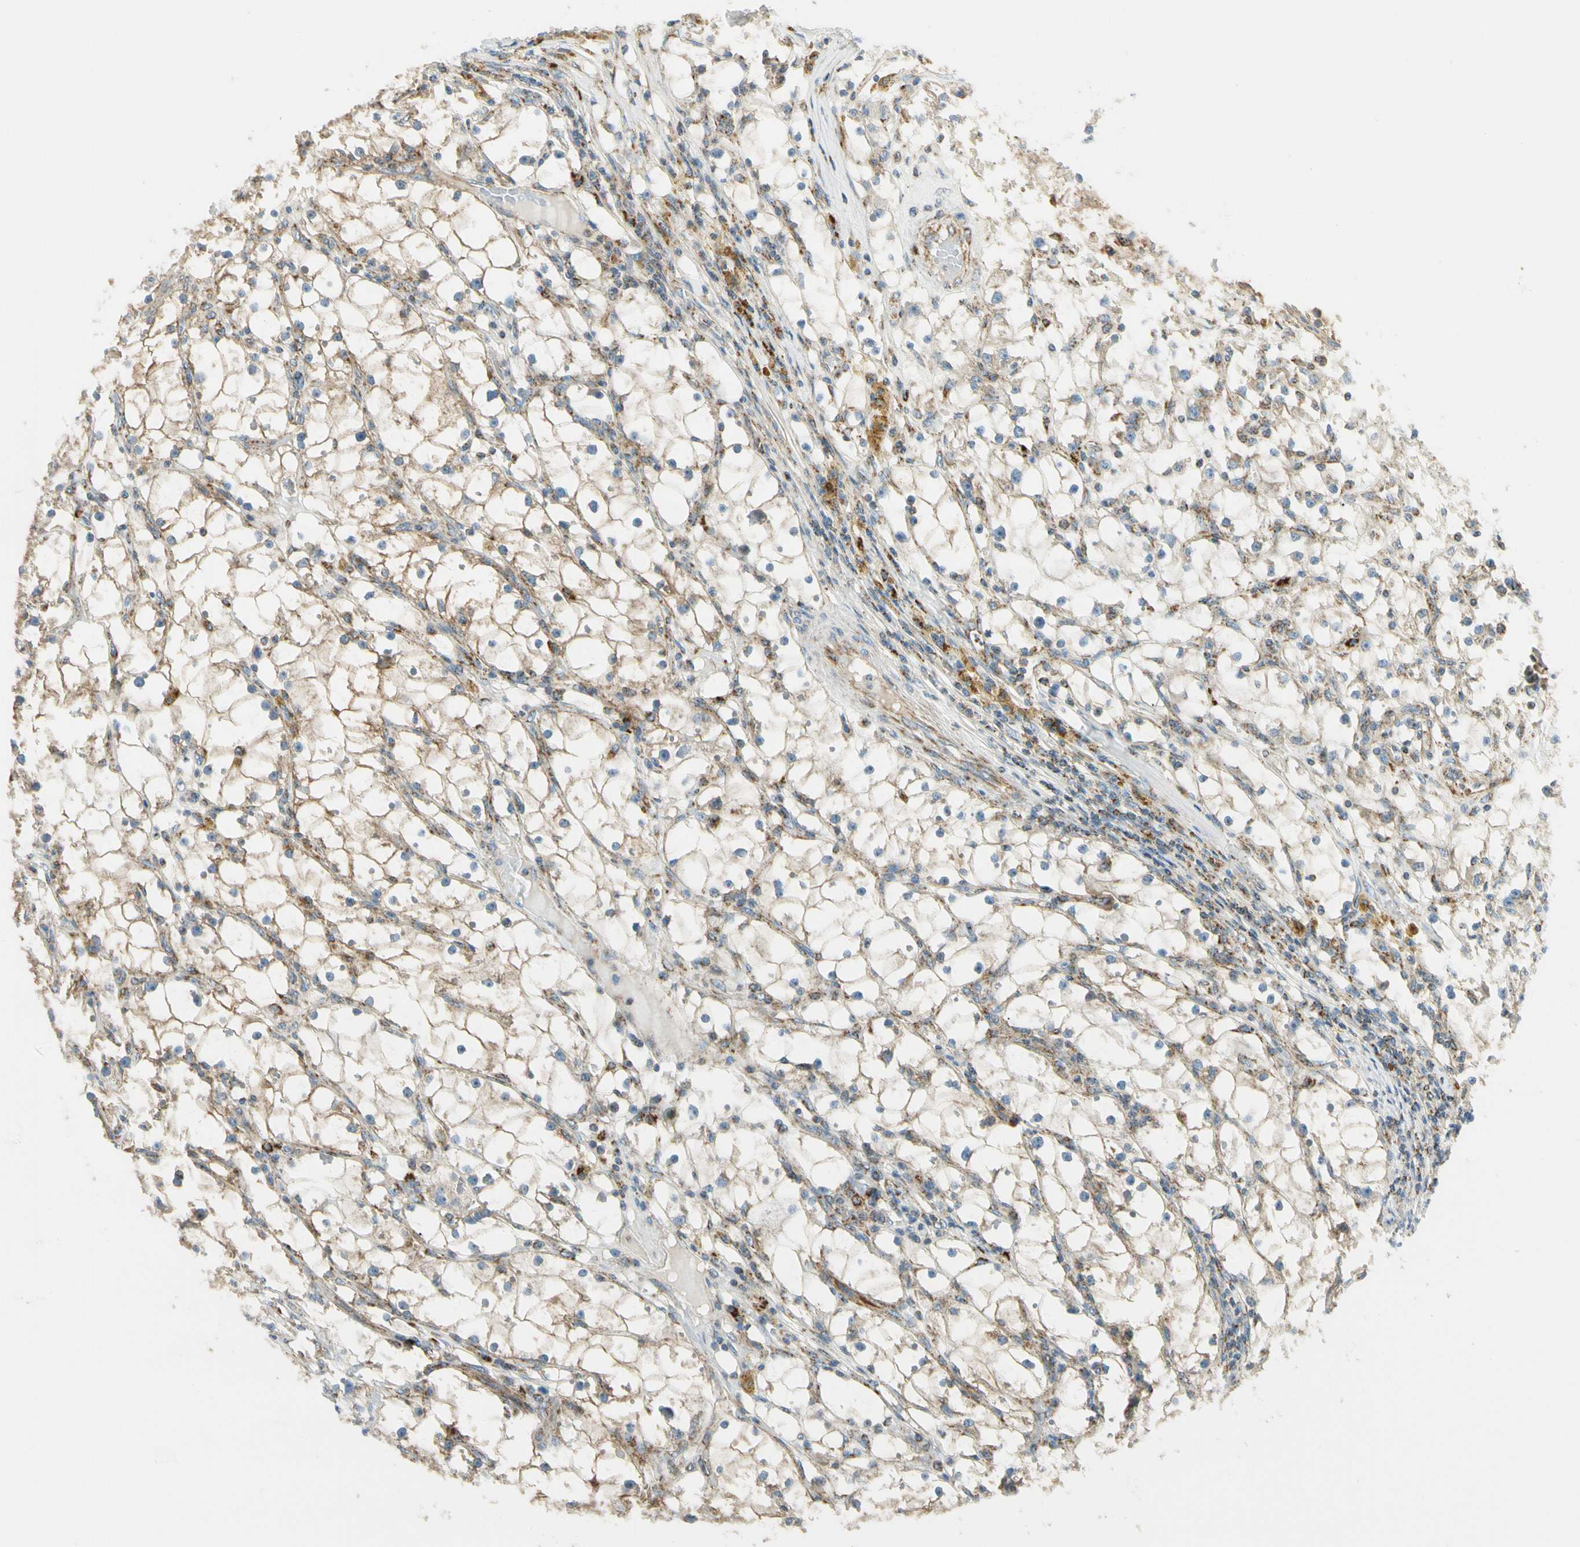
{"staining": {"intensity": "weak", "quantity": "25%-75%", "location": "cytoplasmic/membranous"}, "tissue": "renal cancer", "cell_type": "Tumor cells", "image_type": "cancer", "snomed": [{"axis": "morphology", "description": "Adenocarcinoma, NOS"}, {"axis": "topography", "description": "Kidney"}], "caption": "Human renal cancer (adenocarcinoma) stained with a protein marker shows weak staining in tumor cells.", "gene": "TBC1D10A", "patient": {"sex": "male", "age": 56}}